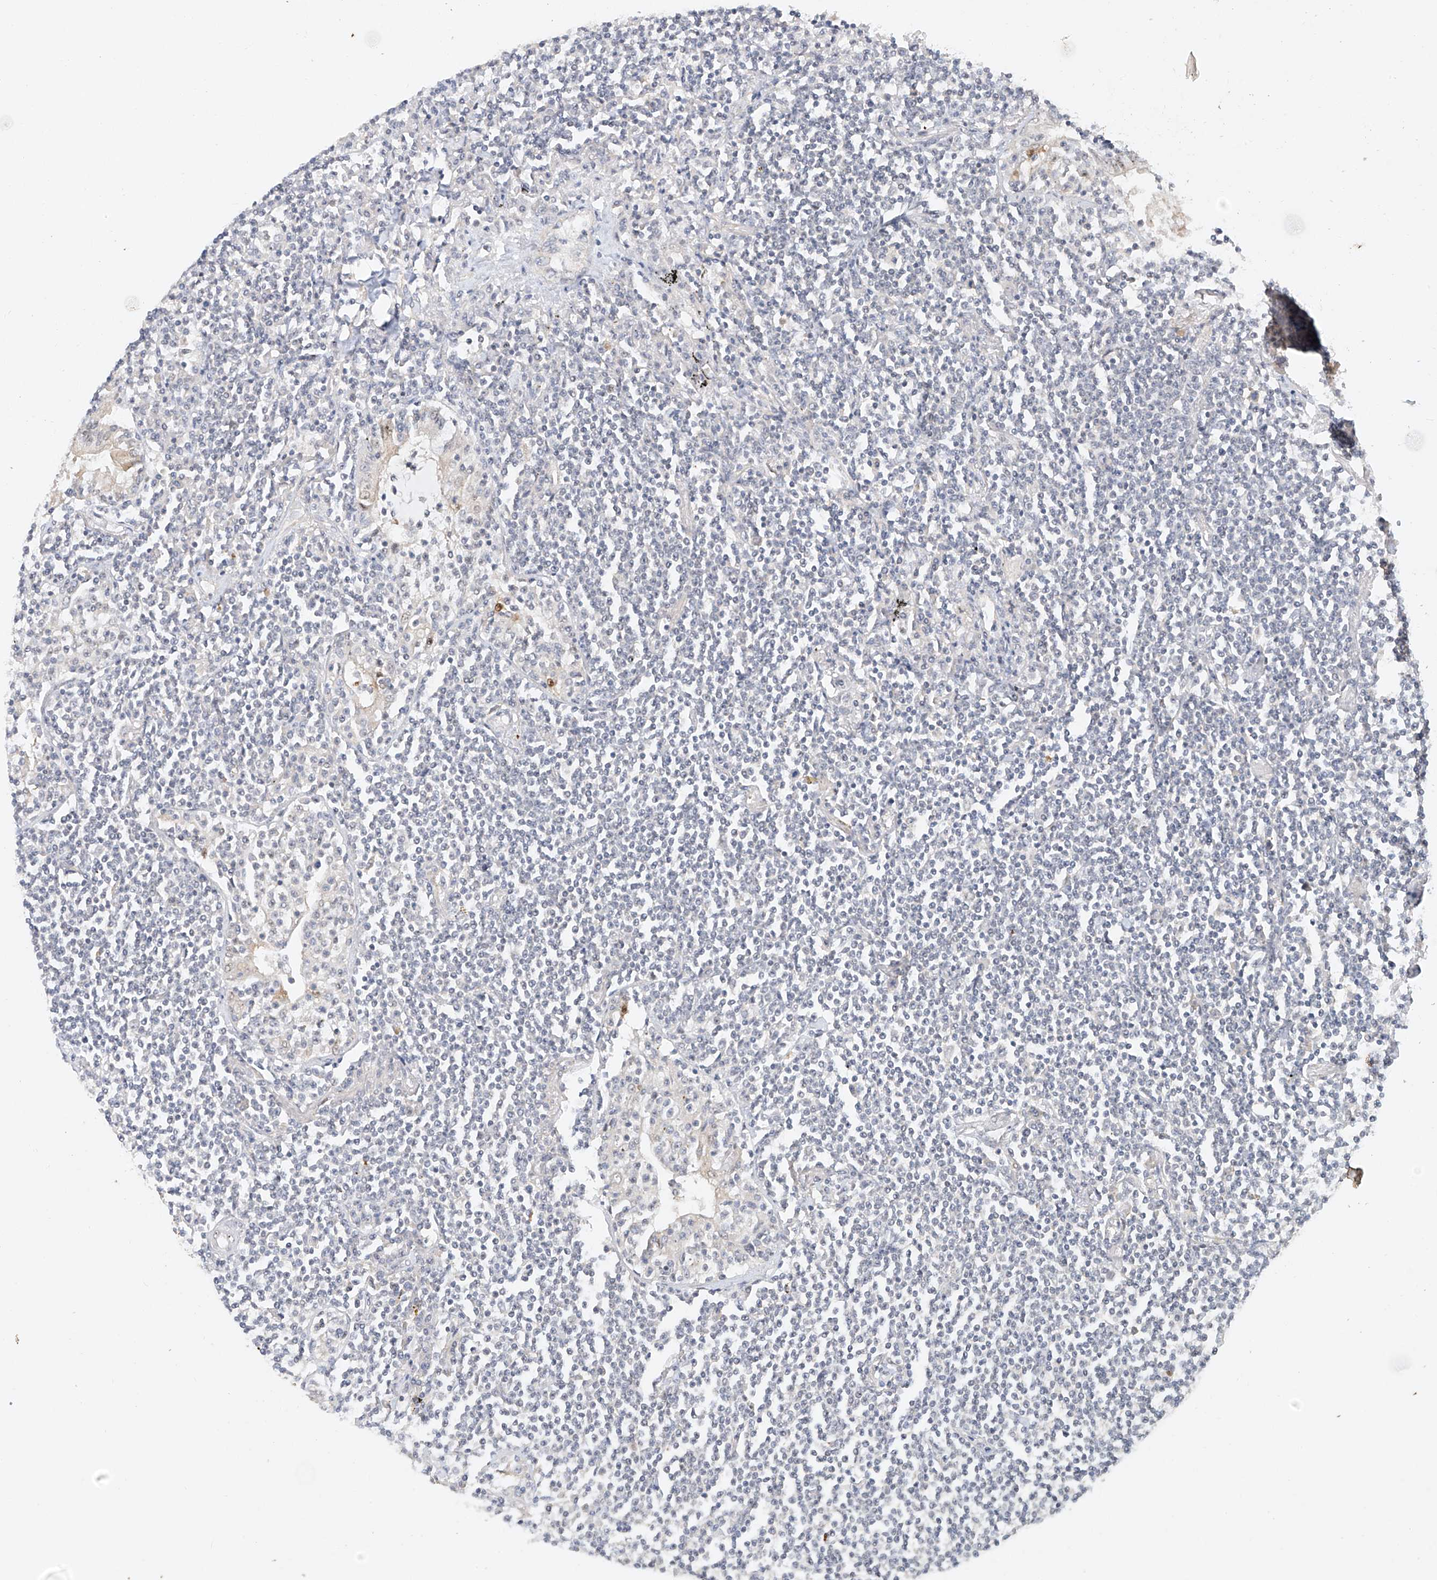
{"staining": {"intensity": "negative", "quantity": "none", "location": "none"}, "tissue": "lymphoma", "cell_type": "Tumor cells", "image_type": "cancer", "snomed": [{"axis": "morphology", "description": "Malignant lymphoma, non-Hodgkin's type, Low grade"}, {"axis": "topography", "description": "Lung"}], "caption": "Tumor cells show no significant protein positivity in lymphoma. (Brightfield microscopy of DAB immunohistochemistry at high magnification).", "gene": "TASP1", "patient": {"sex": "female", "age": 71}}